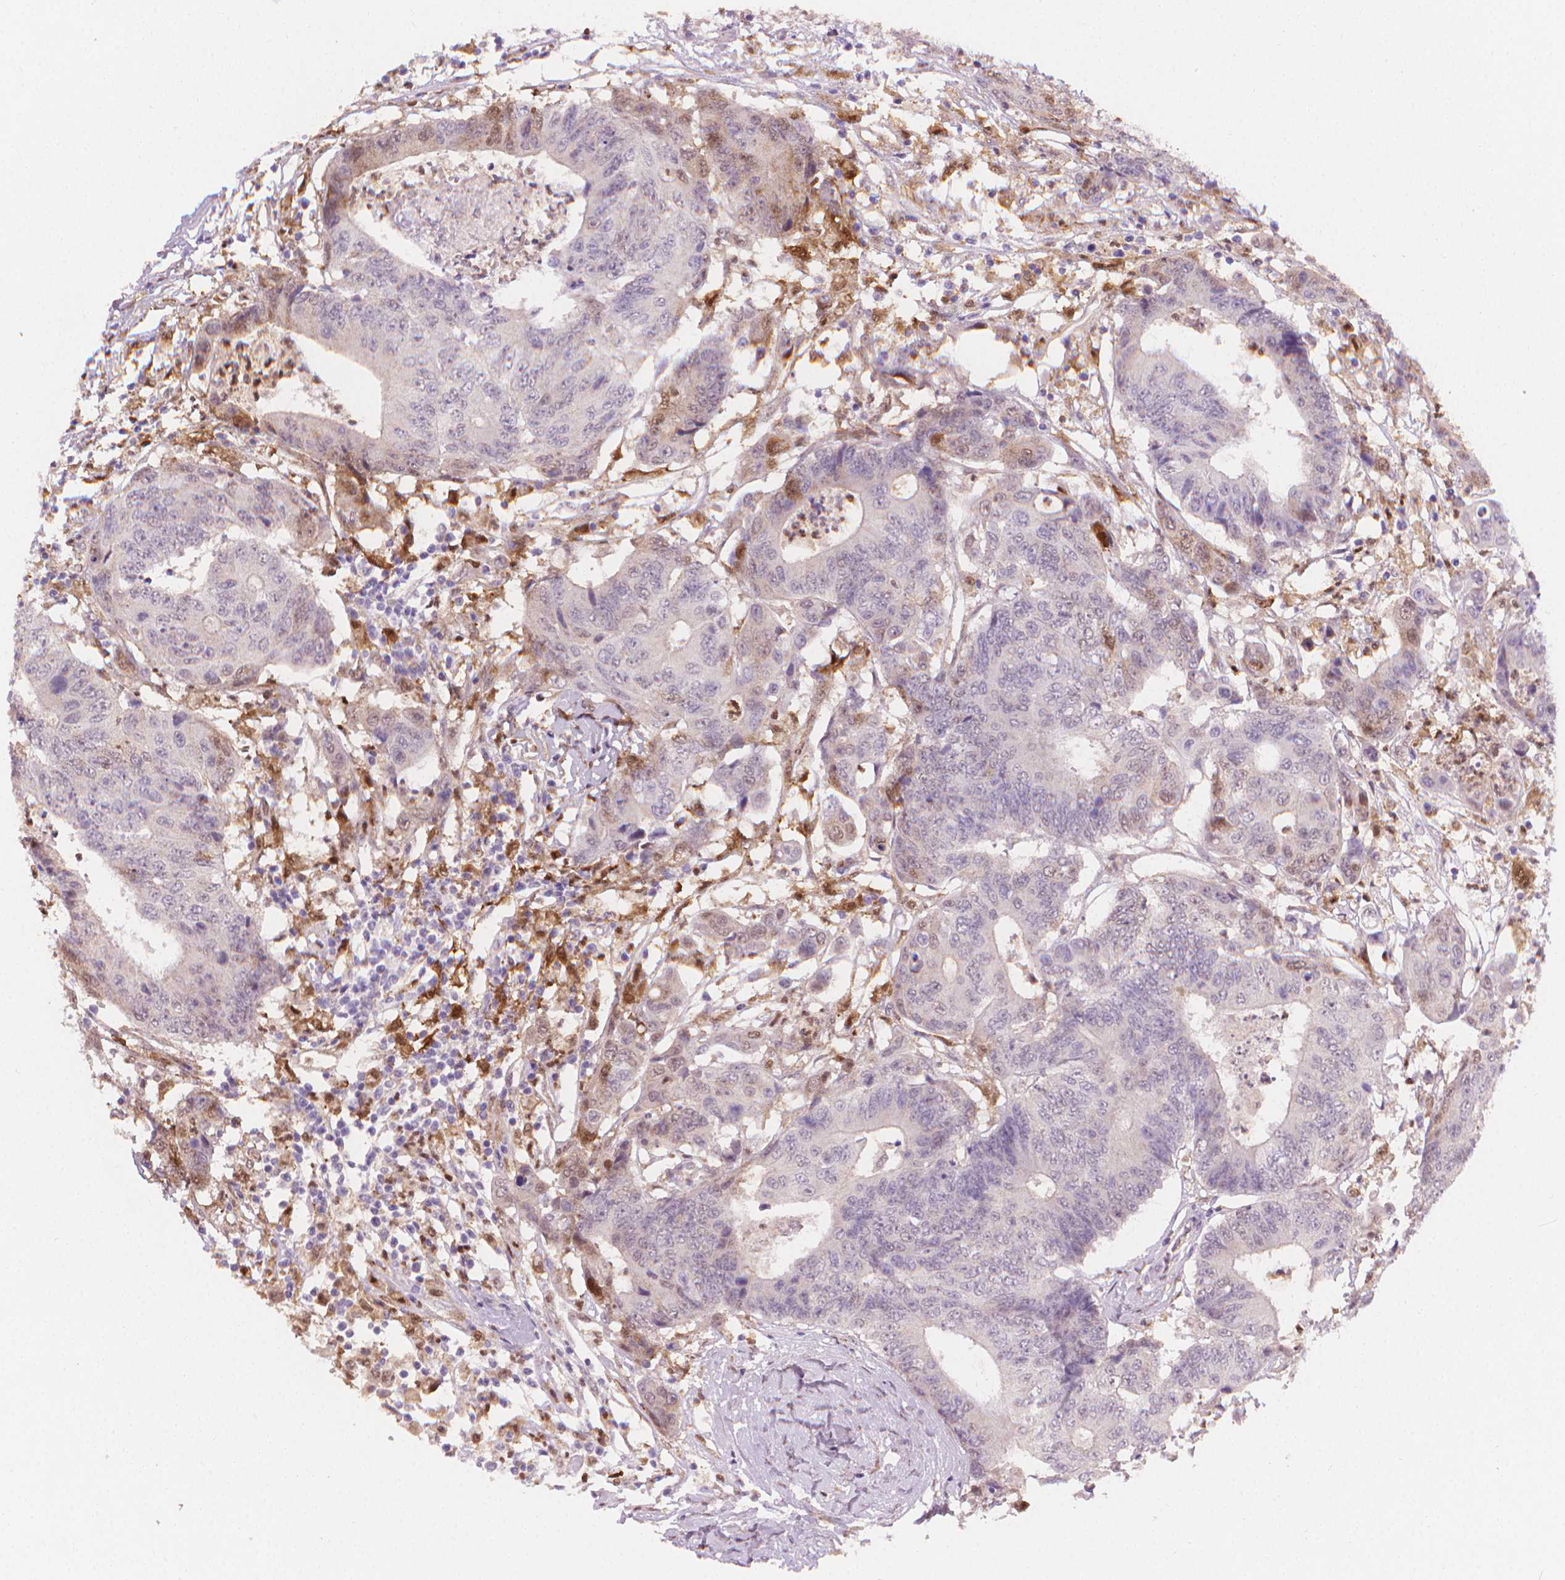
{"staining": {"intensity": "negative", "quantity": "none", "location": "none"}, "tissue": "colorectal cancer", "cell_type": "Tumor cells", "image_type": "cancer", "snomed": [{"axis": "morphology", "description": "Adenocarcinoma, NOS"}, {"axis": "topography", "description": "Colon"}], "caption": "The micrograph shows no significant staining in tumor cells of colorectal adenocarcinoma.", "gene": "TNFAIP2", "patient": {"sex": "female", "age": 48}}